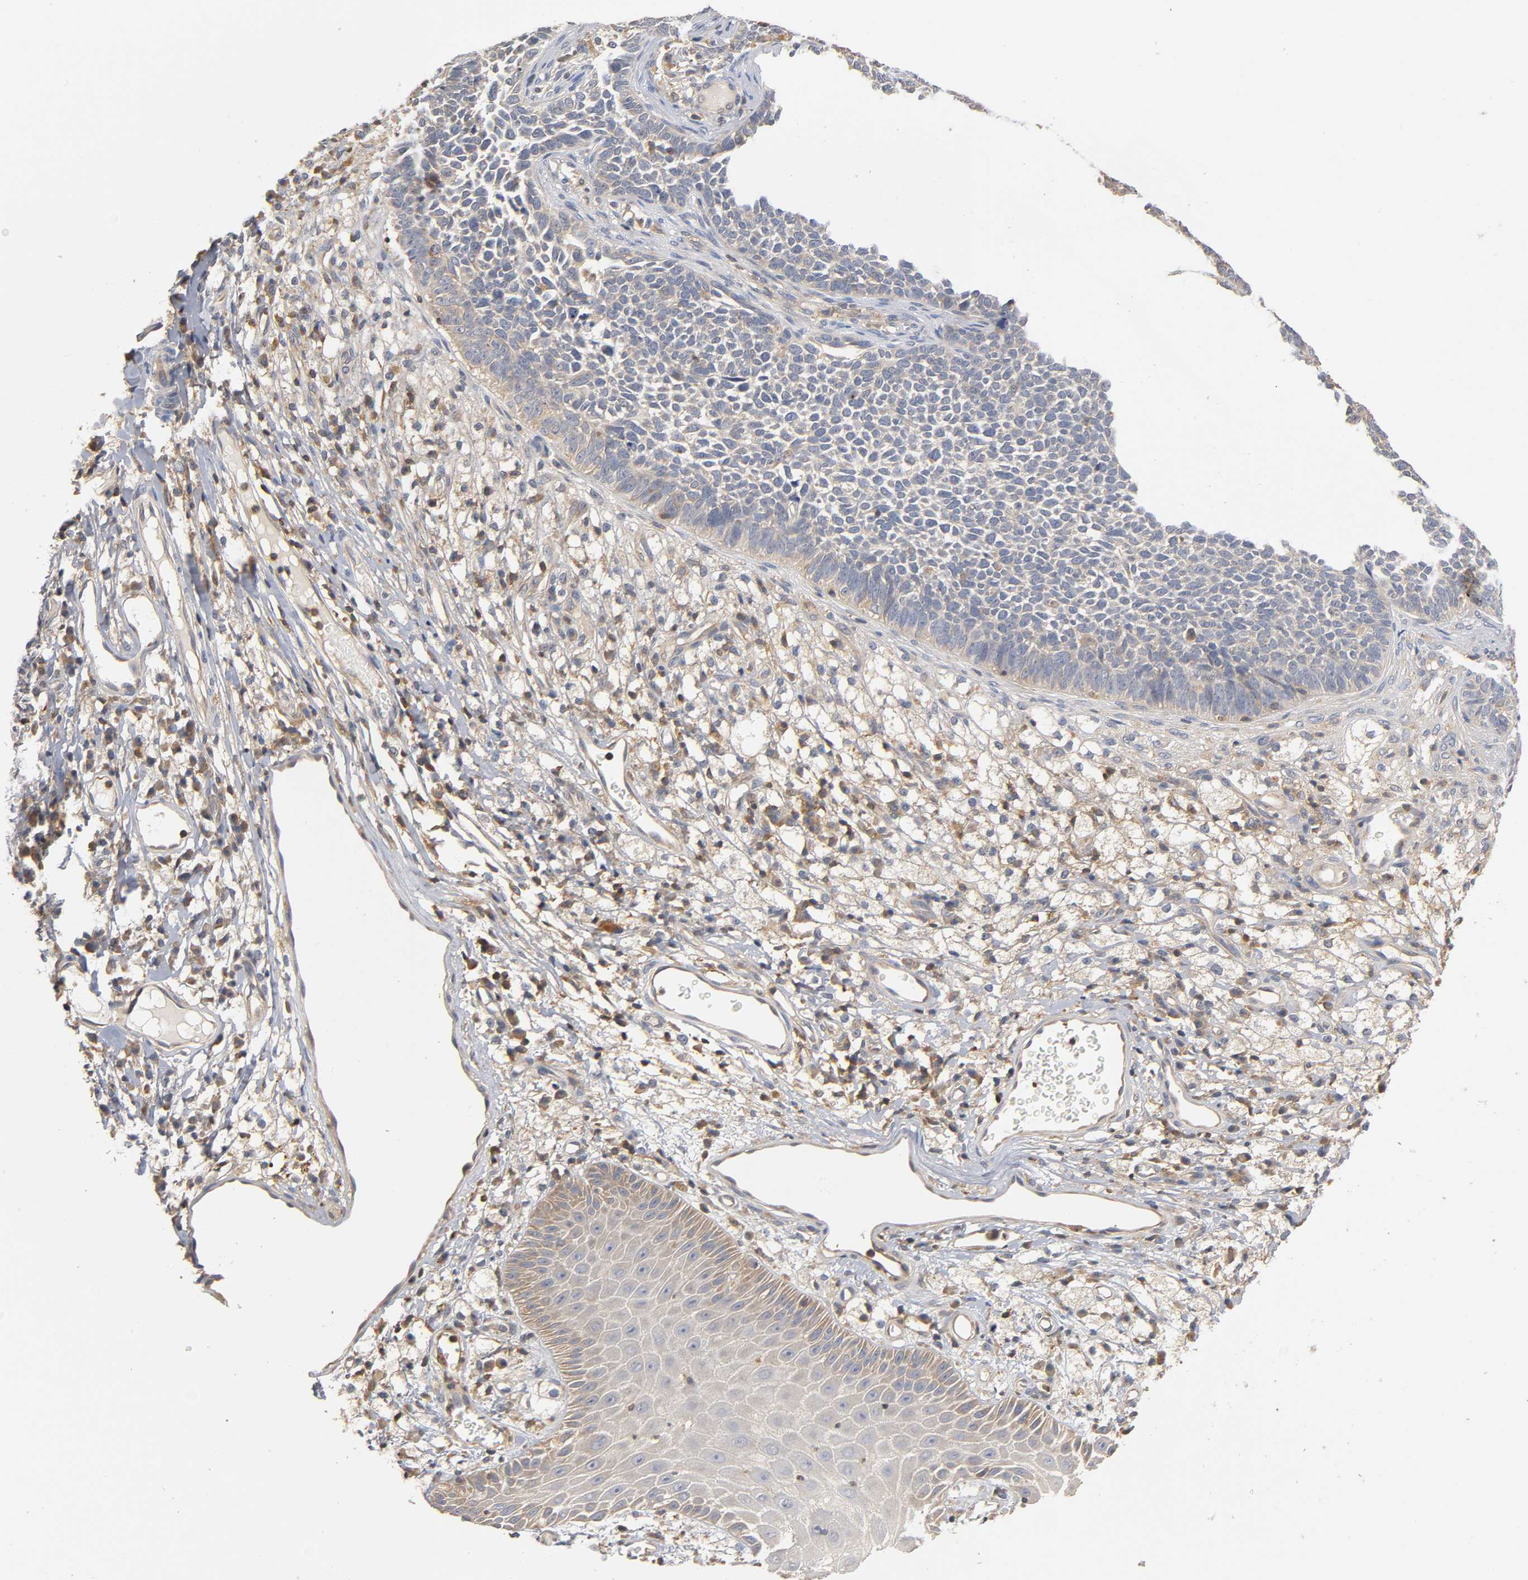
{"staining": {"intensity": "moderate", "quantity": "25%-75%", "location": "cytoplasmic/membranous"}, "tissue": "skin cancer", "cell_type": "Tumor cells", "image_type": "cancer", "snomed": [{"axis": "morphology", "description": "Basal cell carcinoma"}, {"axis": "topography", "description": "Skin"}], "caption": "Brown immunohistochemical staining in skin basal cell carcinoma reveals moderate cytoplasmic/membranous expression in about 25%-75% of tumor cells.", "gene": "ACTR2", "patient": {"sex": "female", "age": 84}}